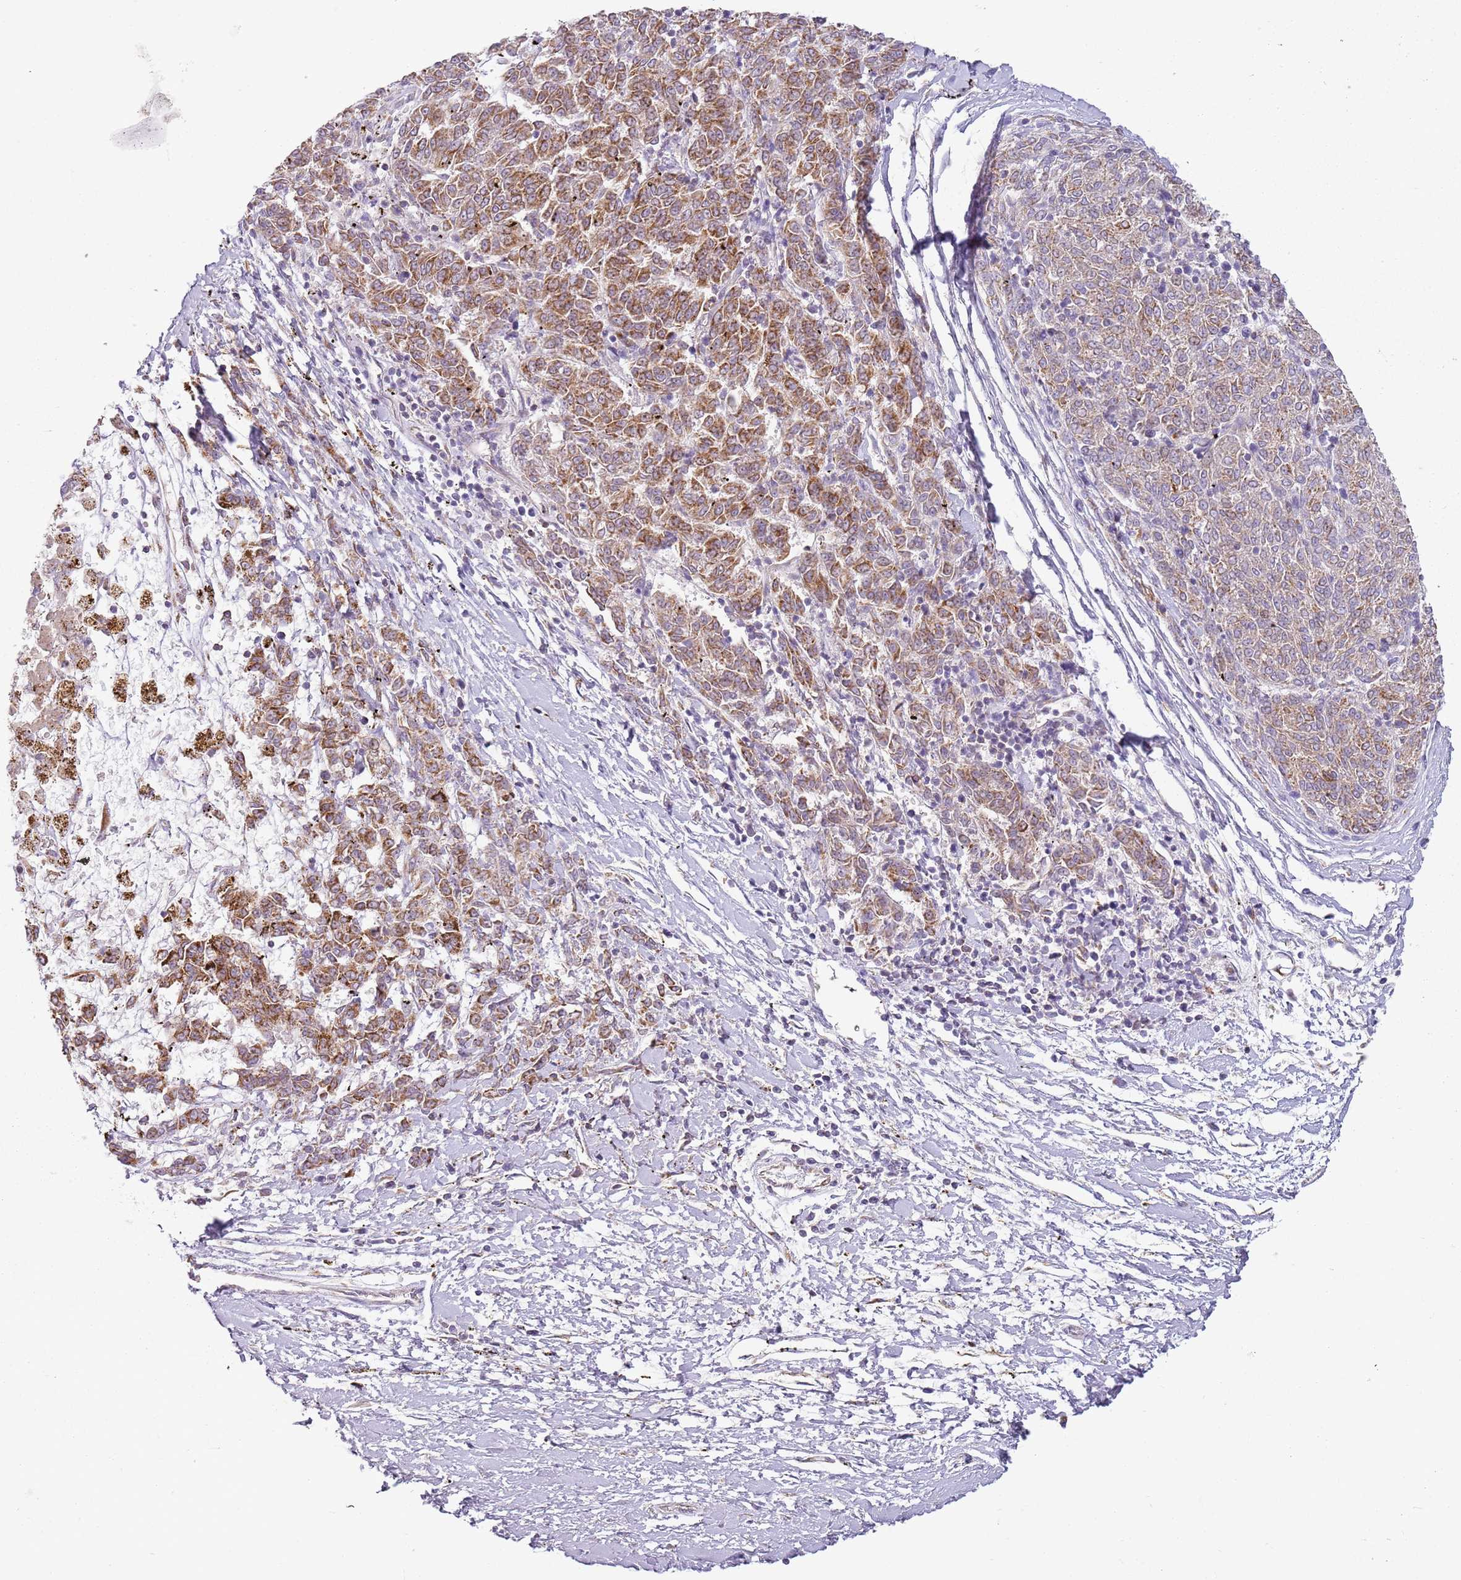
{"staining": {"intensity": "moderate", "quantity": "25%-75%", "location": "cytoplasmic/membranous"}, "tissue": "melanoma", "cell_type": "Tumor cells", "image_type": "cancer", "snomed": [{"axis": "morphology", "description": "Malignant melanoma, NOS"}, {"axis": "topography", "description": "Skin"}], "caption": "Moderate cytoplasmic/membranous protein expression is seen in approximately 25%-75% of tumor cells in malignant melanoma.", "gene": "TMEM200C", "patient": {"sex": "female", "age": 72}}